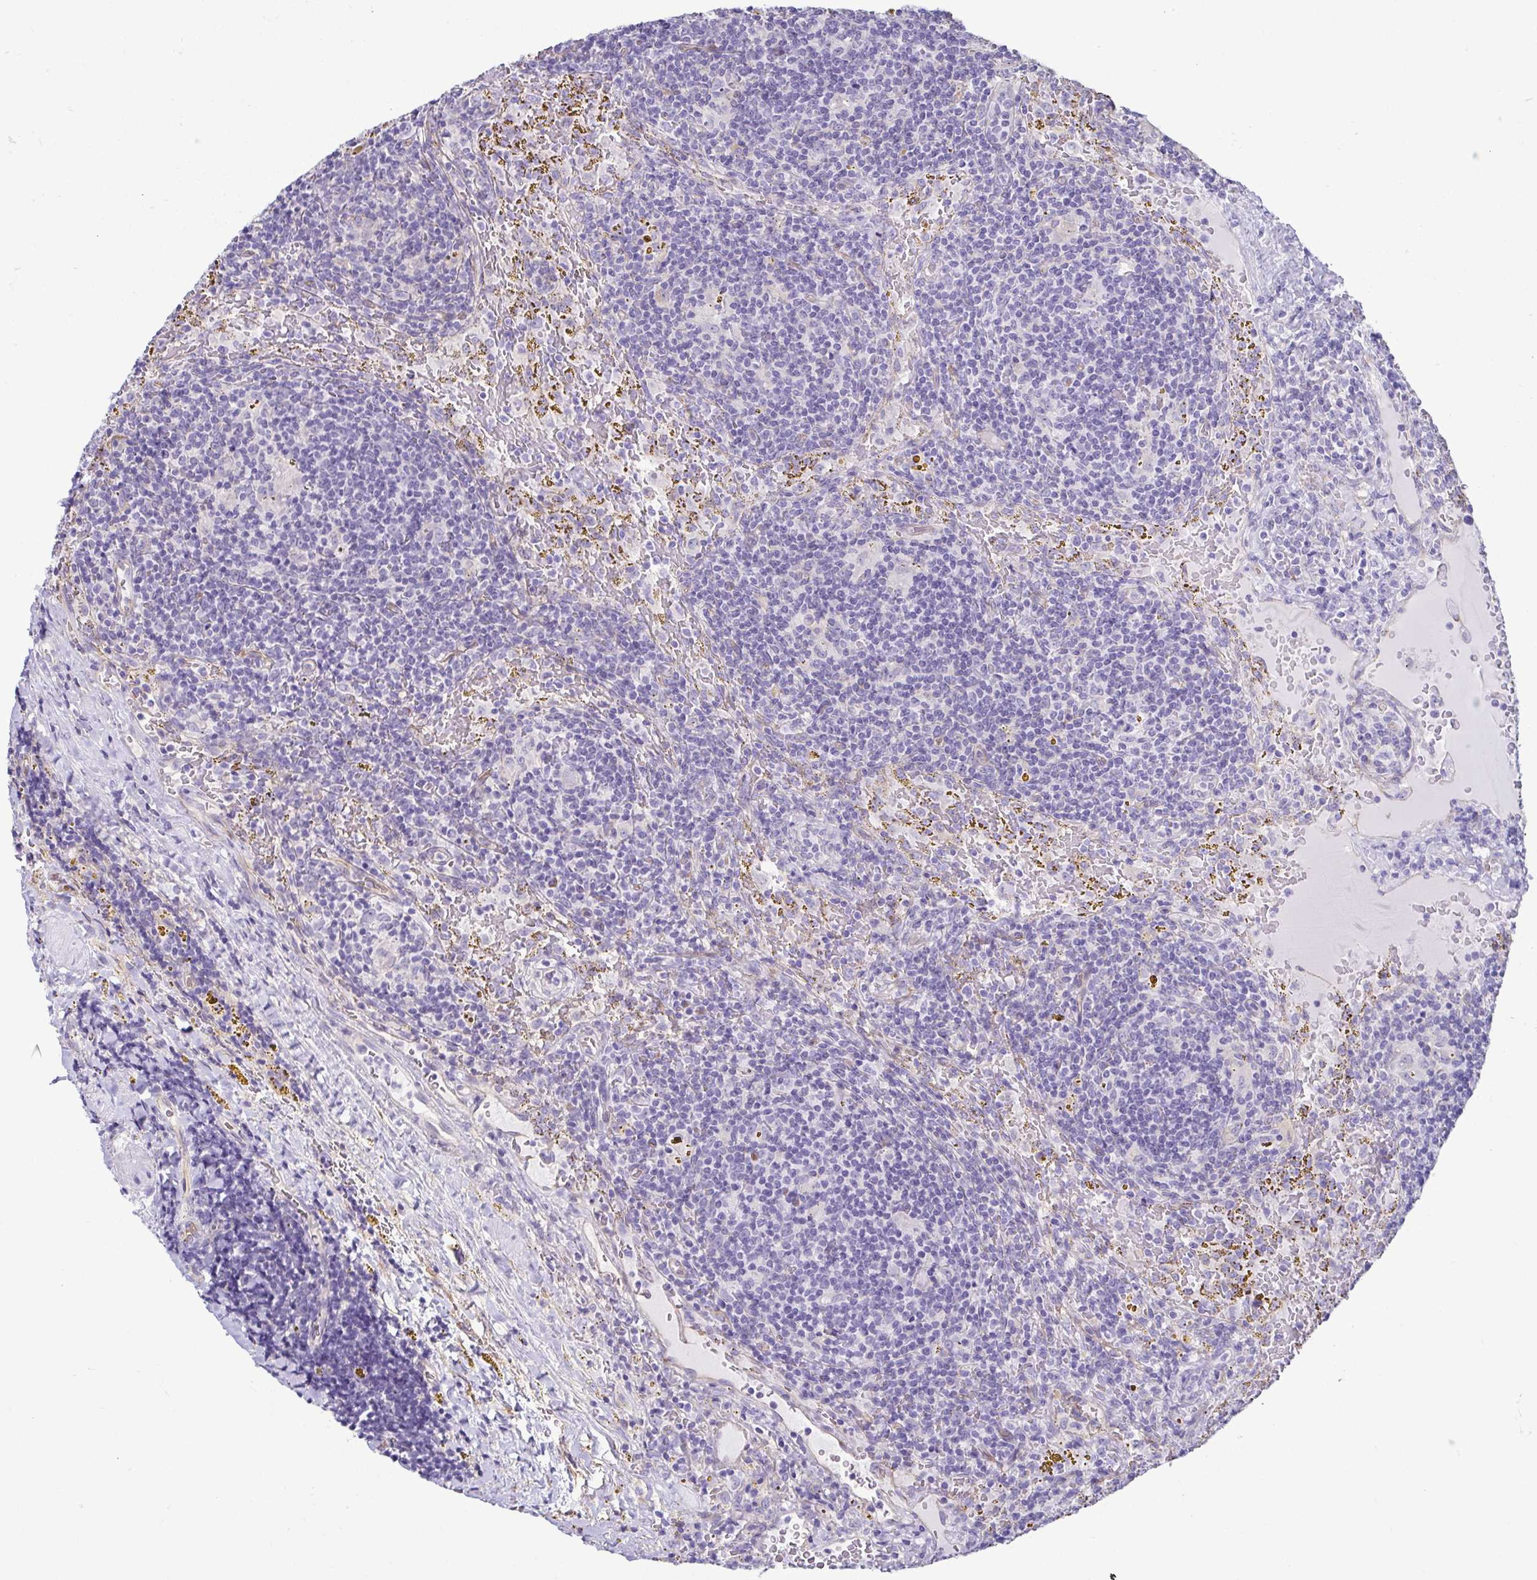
{"staining": {"intensity": "negative", "quantity": "none", "location": "none"}, "tissue": "lymphoma", "cell_type": "Tumor cells", "image_type": "cancer", "snomed": [{"axis": "morphology", "description": "Malignant lymphoma, non-Hodgkin's type, Low grade"}, {"axis": "topography", "description": "Spleen"}], "caption": "Lymphoma was stained to show a protein in brown. There is no significant staining in tumor cells.", "gene": "CASP14", "patient": {"sex": "female", "age": 70}}